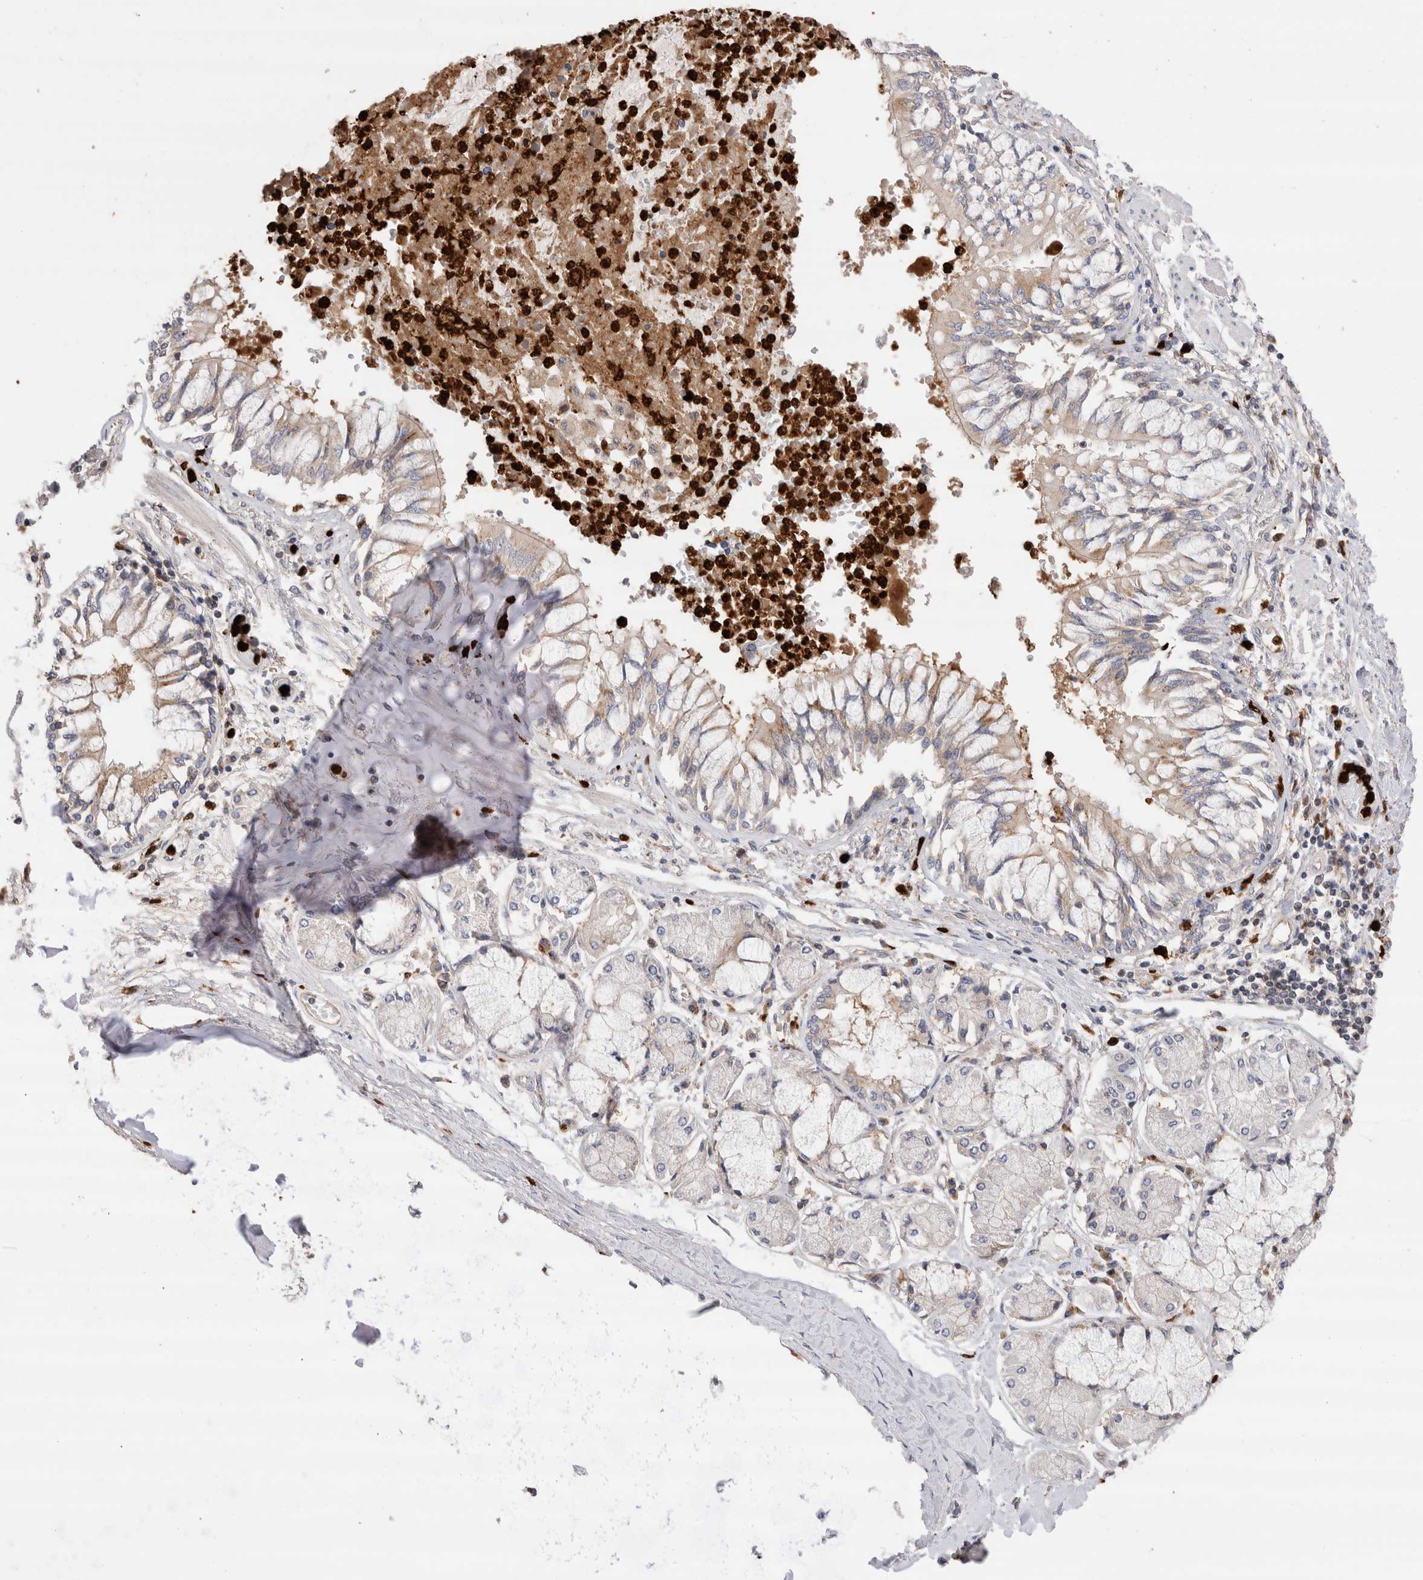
{"staining": {"intensity": "weak", "quantity": "<25%", "location": "cytoplasmic/membranous"}, "tissue": "bronchus", "cell_type": "Respiratory epithelial cells", "image_type": "normal", "snomed": [{"axis": "morphology", "description": "Normal tissue, NOS"}, {"axis": "topography", "description": "Cartilage tissue"}, {"axis": "topography", "description": "Bronchus"}, {"axis": "topography", "description": "Lung"}], "caption": "Human bronchus stained for a protein using immunohistochemistry (IHC) exhibits no expression in respiratory epithelial cells.", "gene": "NXT2", "patient": {"sex": "female", "age": 49}}